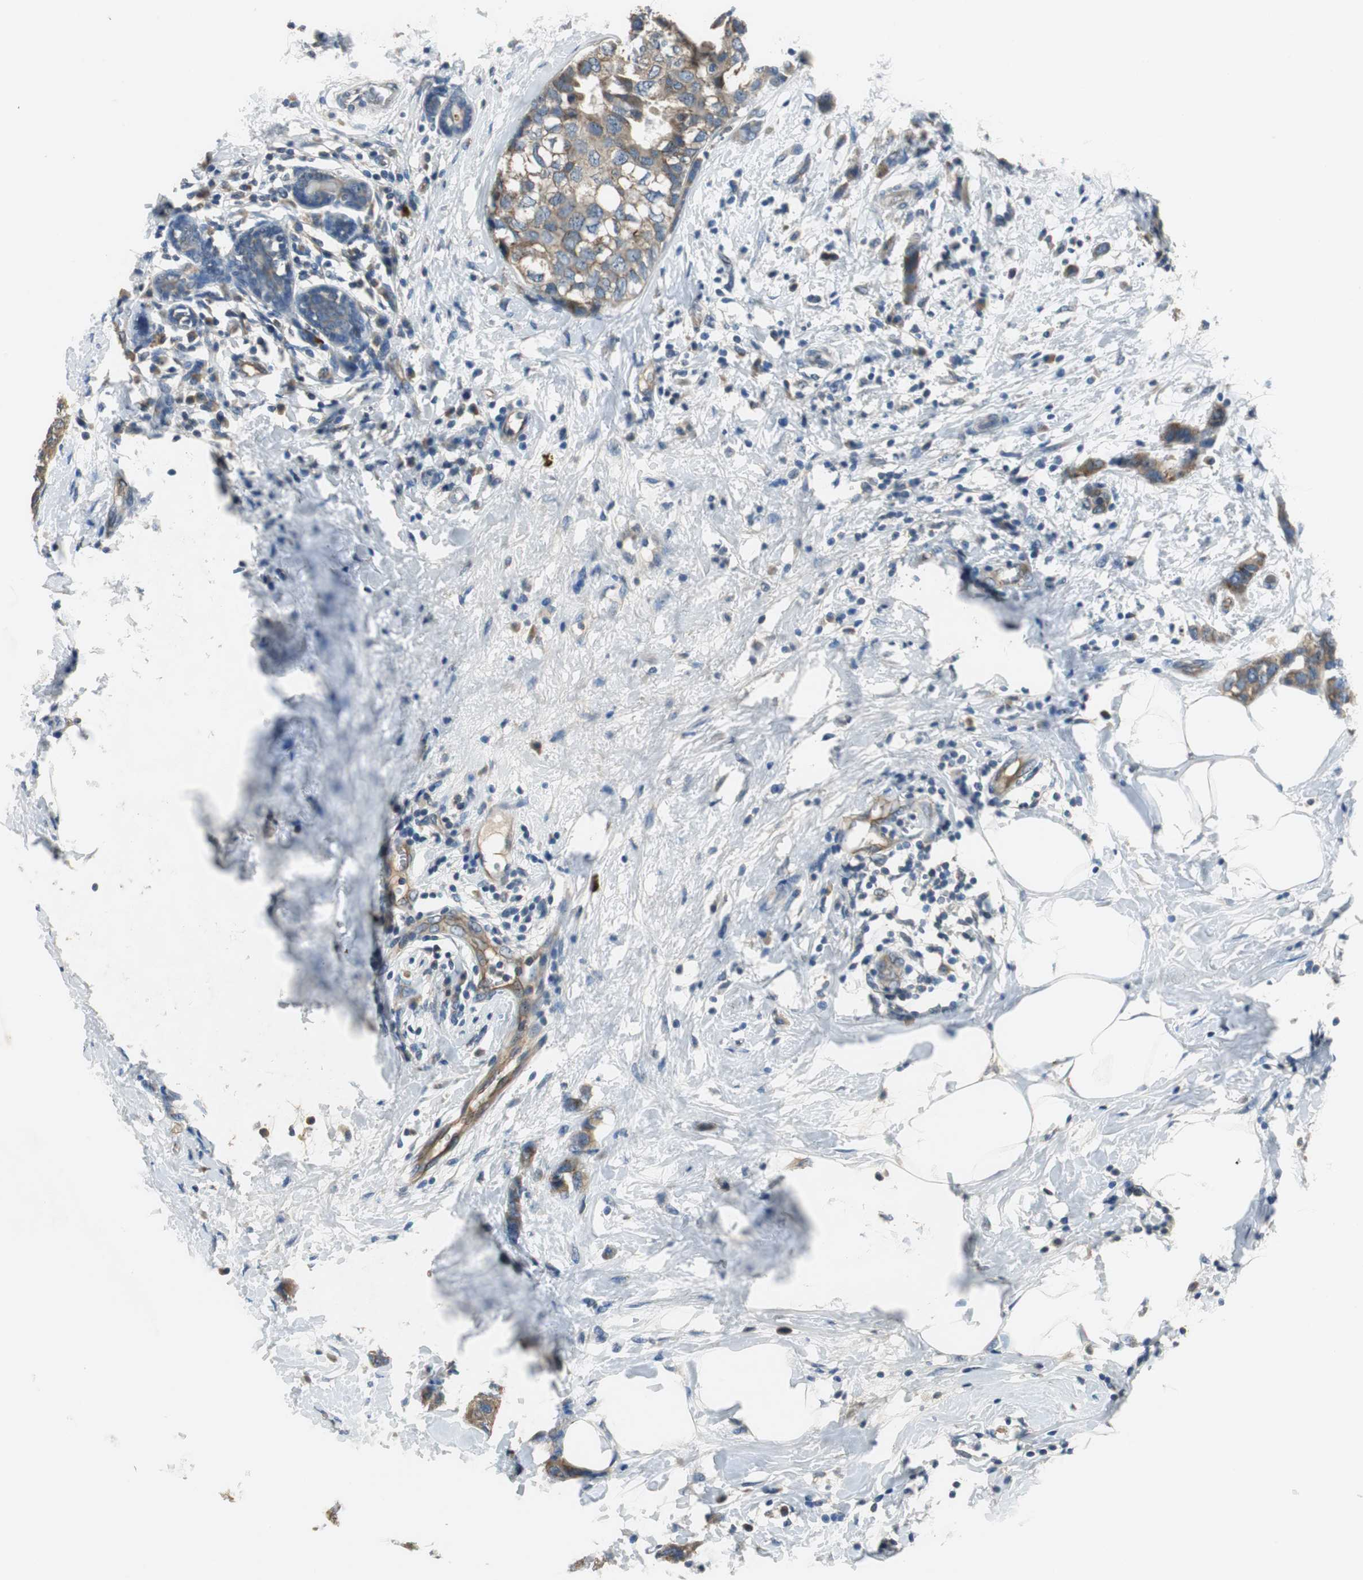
{"staining": {"intensity": "moderate", "quantity": ">75%", "location": "cytoplasmic/membranous"}, "tissue": "breast cancer", "cell_type": "Tumor cells", "image_type": "cancer", "snomed": [{"axis": "morphology", "description": "Normal tissue, NOS"}, {"axis": "morphology", "description": "Duct carcinoma"}, {"axis": "topography", "description": "Breast"}], "caption": "Human breast intraductal carcinoma stained with a brown dye exhibits moderate cytoplasmic/membranous positive positivity in approximately >75% of tumor cells.", "gene": "MTIF2", "patient": {"sex": "female", "age": 50}}